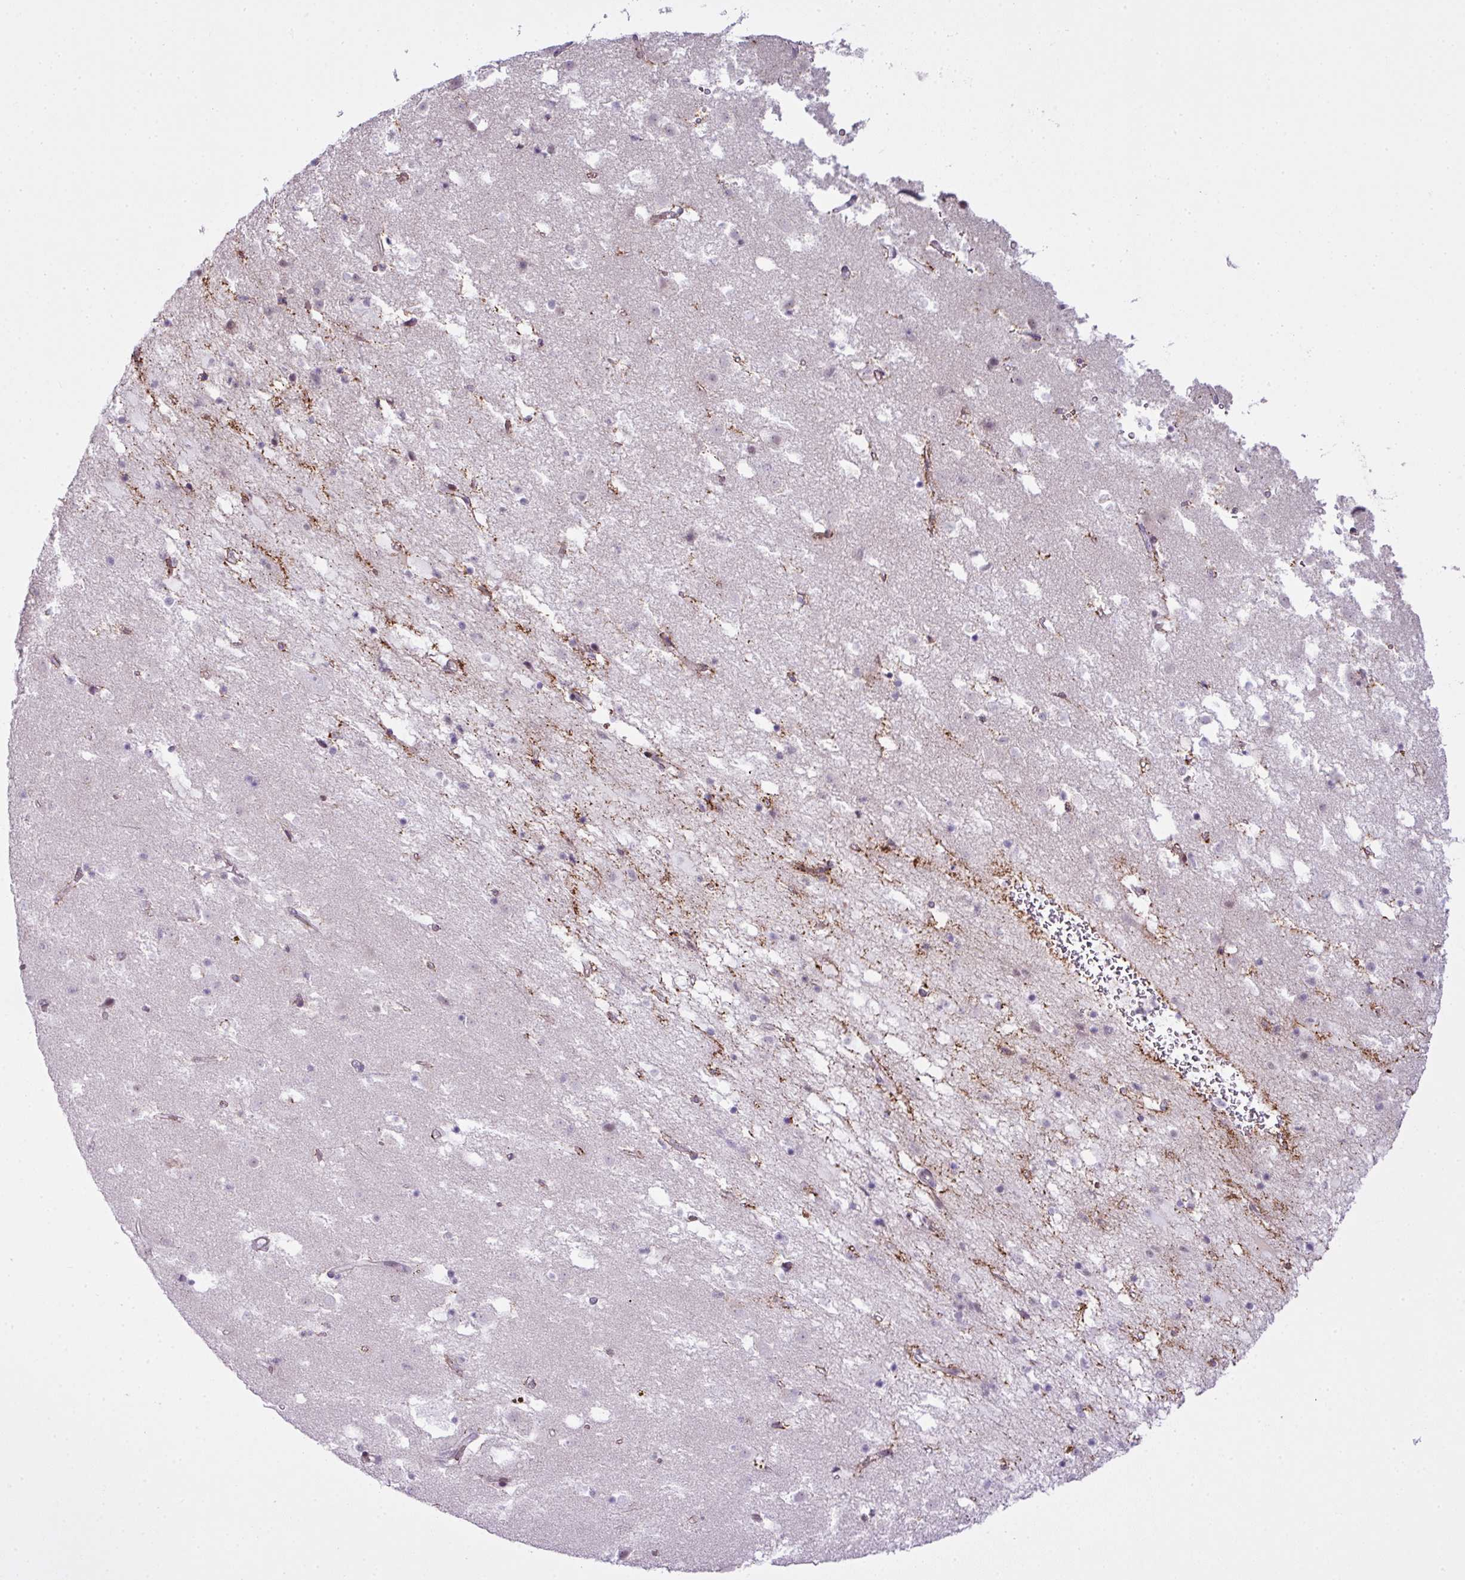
{"staining": {"intensity": "negative", "quantity": "none", "location": "none"}, "tissue": "caudate", "cell_type": "Glial cells", "image_type": "normal", "snomed": [{"axis": "morphology", "description": "Normal tissue, NOS"}, {"axis": "topography", "description": "Lateral ventricle wall"}], "caption": "The immunohistochemistry (IHC) micrograph has no significant staining in glial cells of caudate. Brightfield microscopy of immunohistochemistry stained with DAB (brown) and hematoxylin (blue), captured at high magnification.", "gene": "ZNF688", "patient": {"sex": "male", "age": 58}}